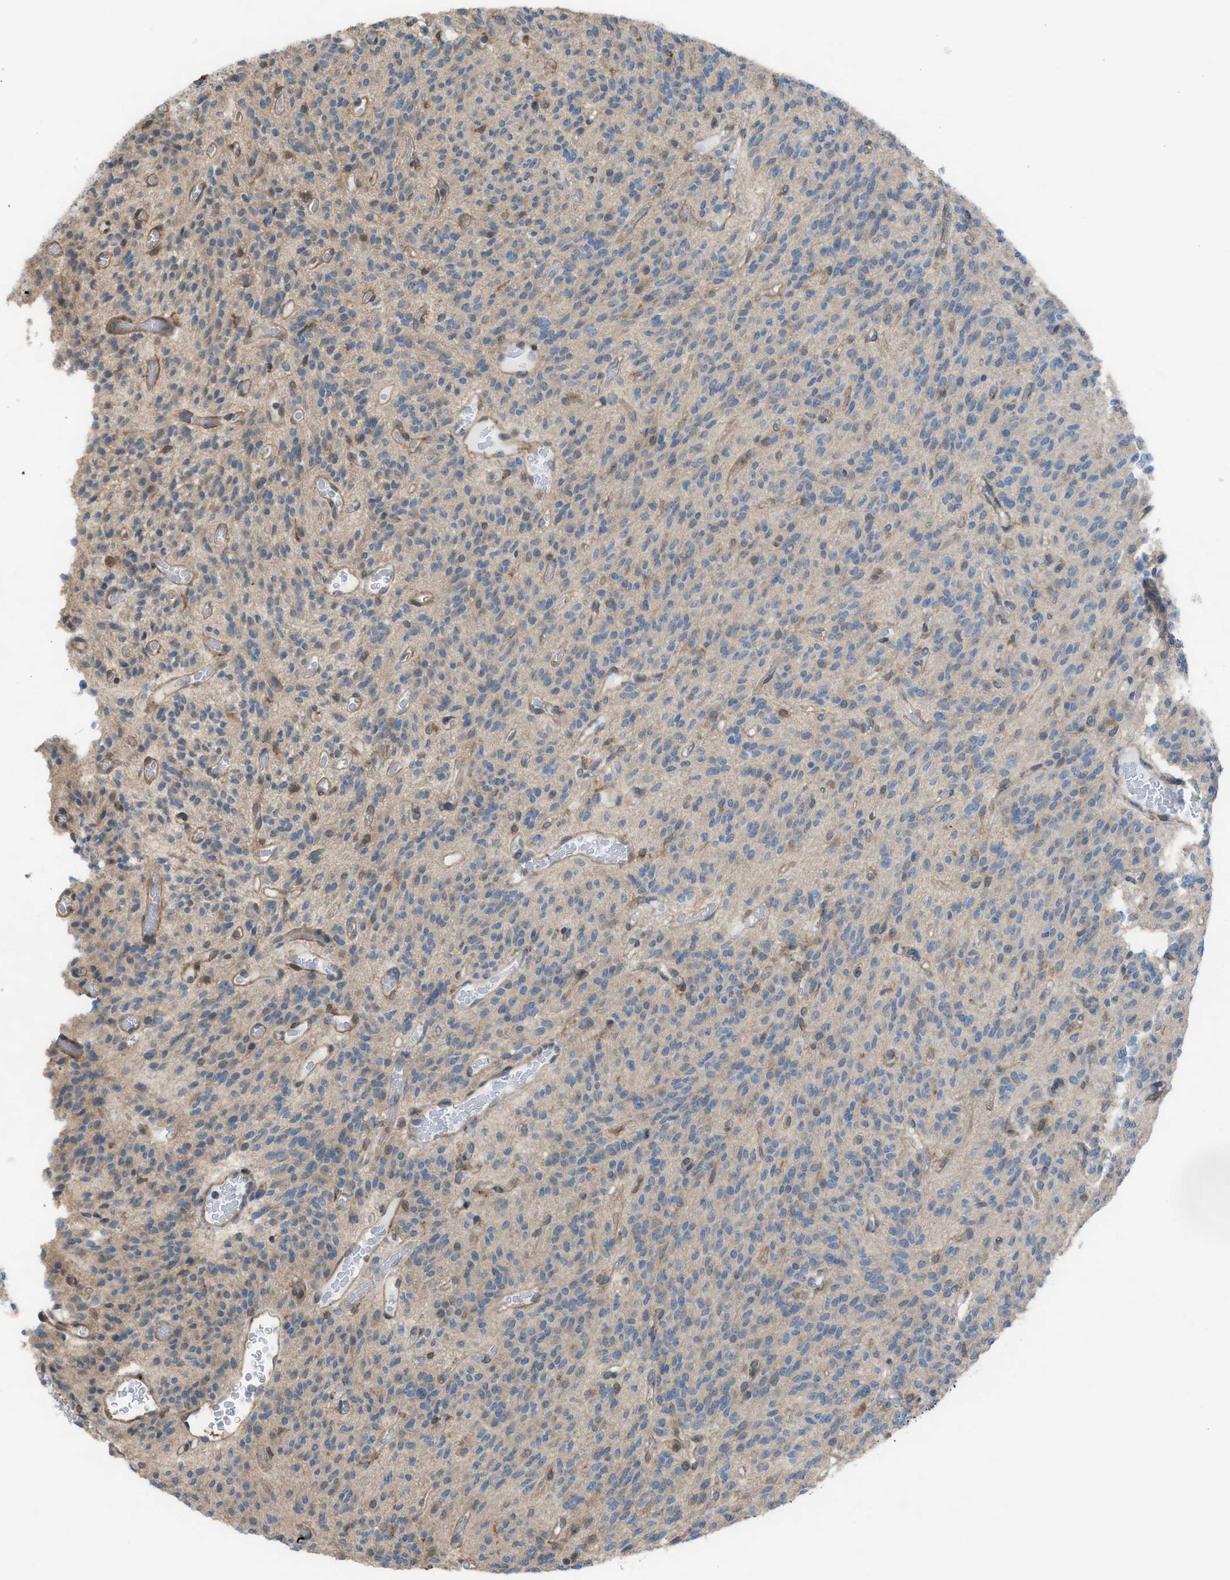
{"staining": {"intensity": "weak", "quantity": "<25%", "location": "cytoplasmic/membranous"}, "tissue": "glioma", "cell_type": "Tumor cells", "image_type": "cancer", "snomed": [{"axis": "morphology", "description": "Glioma, malignant, High grade"}, {"axis": "topography", "description": "Brain"}], "caption": "Immunohistochemistry histopathology image of neoplastic tissue: glioma stained with DAB exhibits no significant protein staining in tumor cells. The staining was performed using DAB to visualize the protein expression in brown, while the nuclei were stained in blue with hematoxylin (Magnification: 20x).", "gene": "PLAA", "patient": {"sex": "male", "age": 34}}